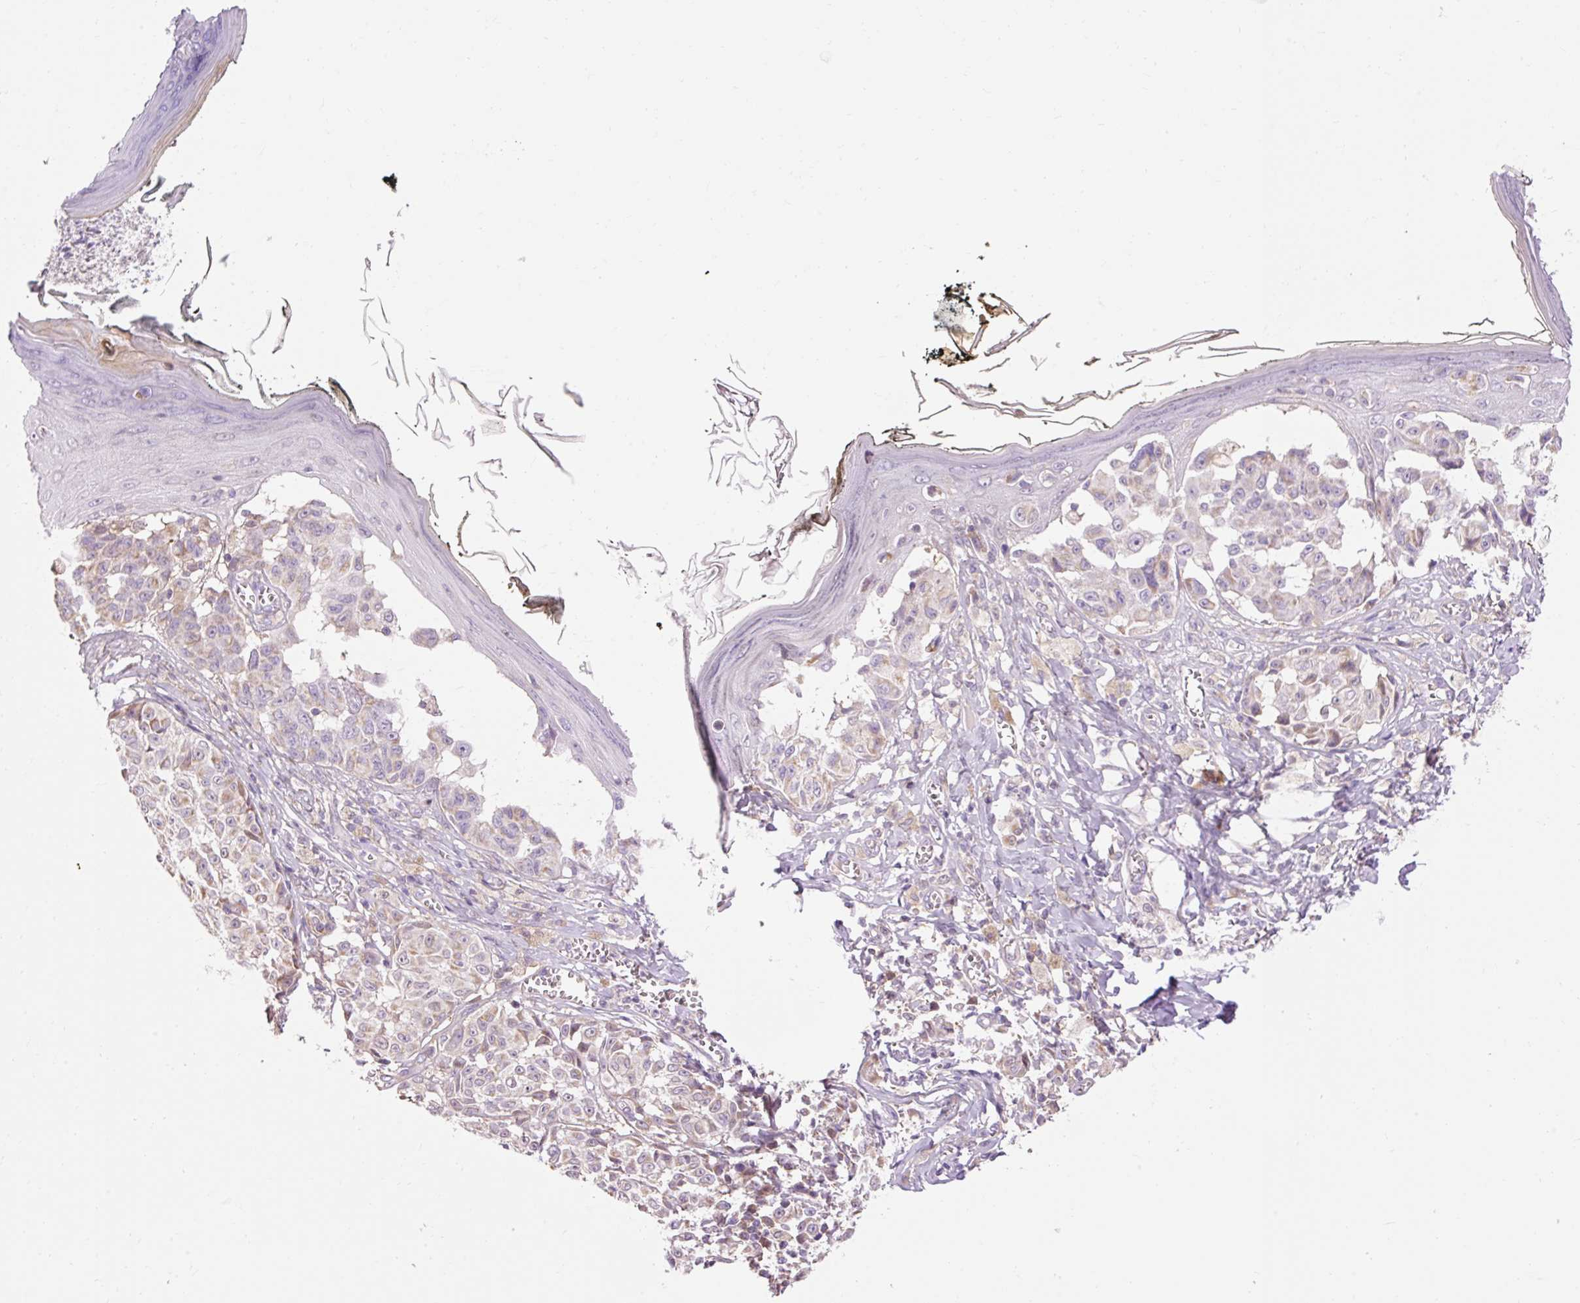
{"staining": {"intensity": "weak", "quantity": "<25%", "location": "cytoplasmic/membranous"}, "tissue": "melanoma", "cell_type": "Tumor cells", "image_type": "cancer", "snomed": [{"axis": "morphology", "description": "Malignant melanoma, NOS"}, {"axis": "topography", "description": "Skin"}], "caption": "Image shows no significant protein positivity in tumor cells of melanoma. The staining was performed using DAB (3,3'-diaminobenzidine) to visualize the protein expression in brown, while the nuclei were stained in blue with hematoxylin (Magnification: 20x).", "gene": "IMMT", "patient": {"sex": "female", "age": 43}}